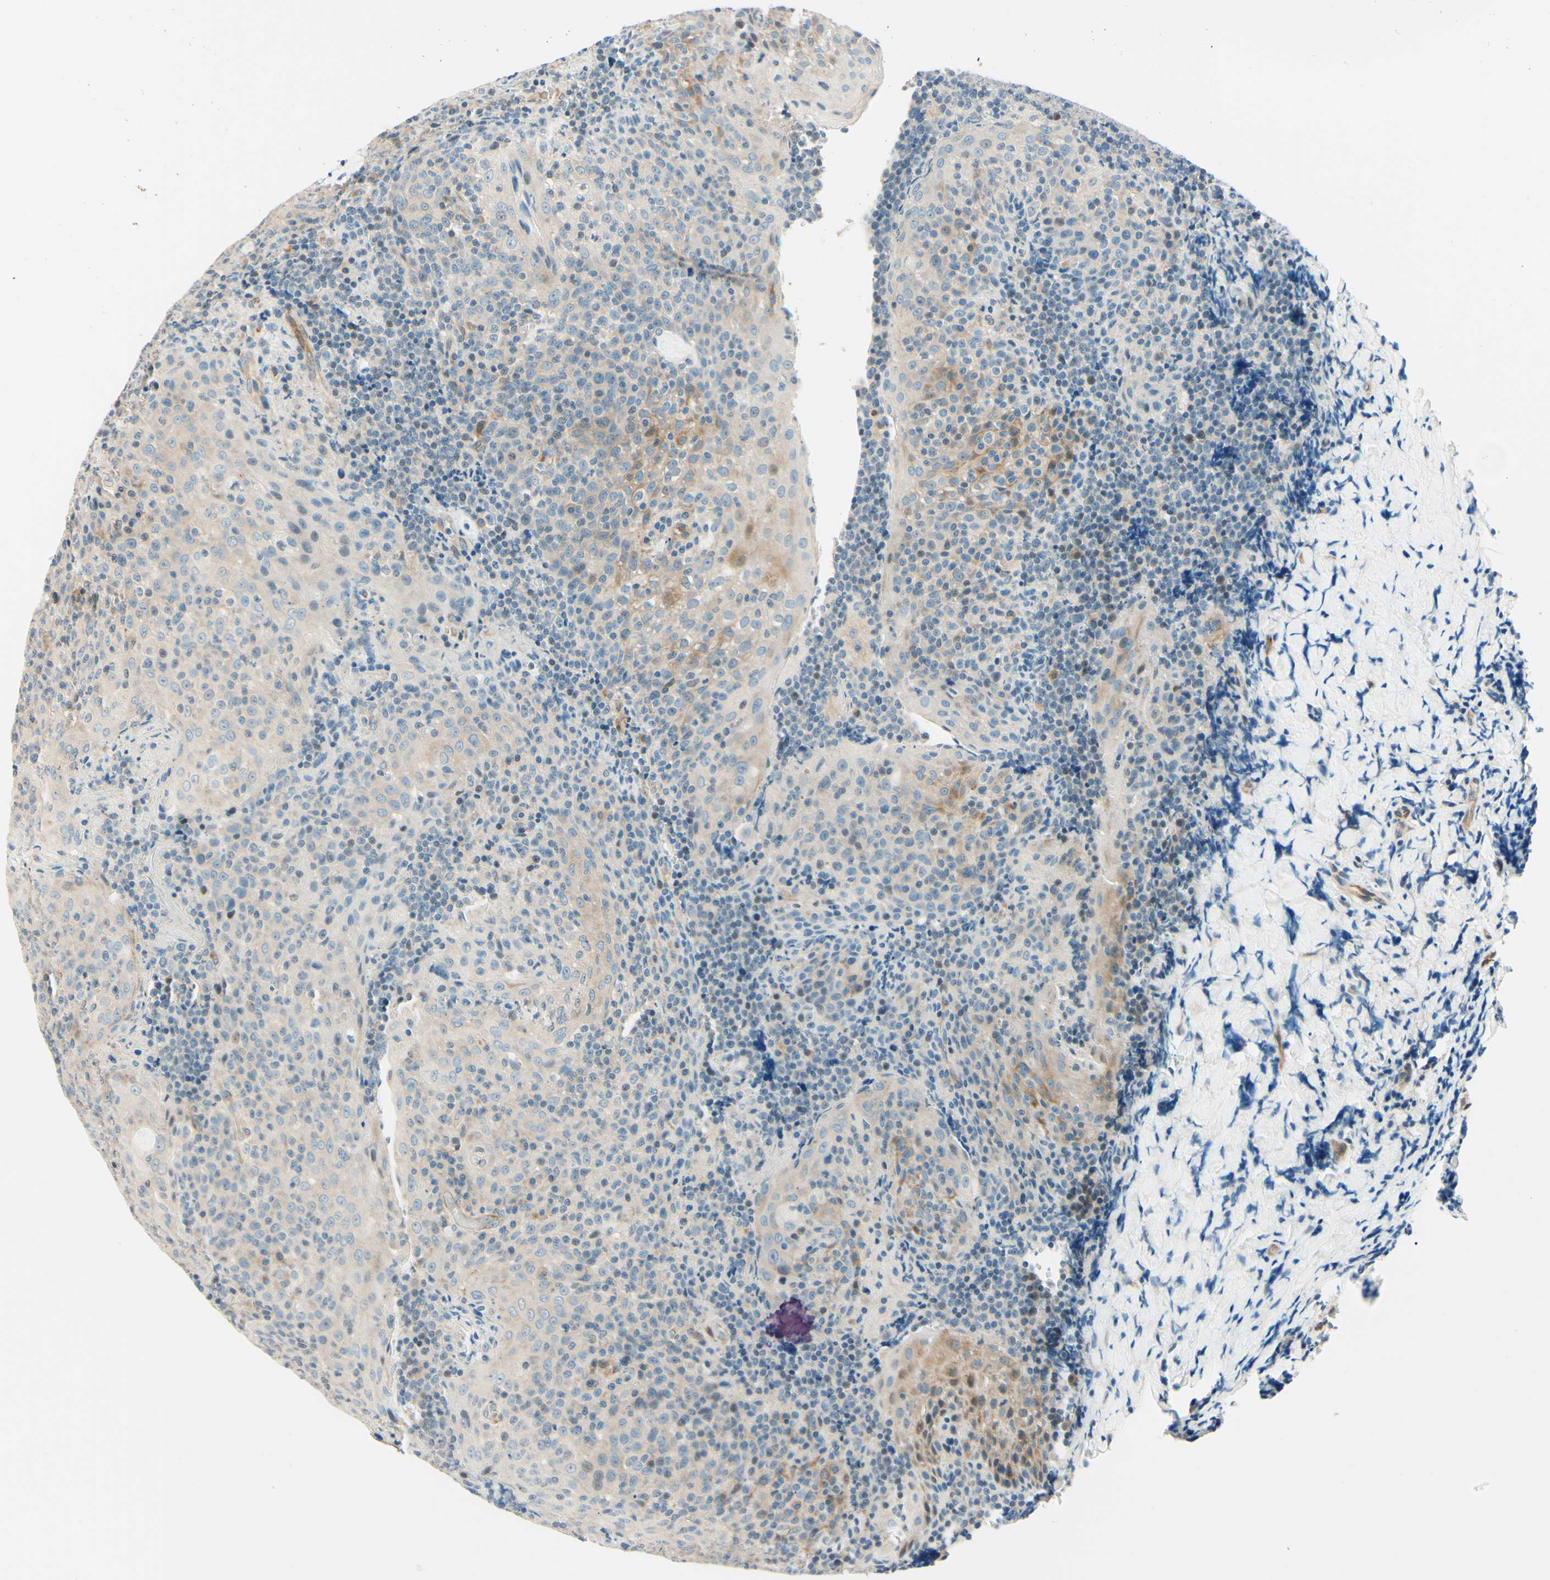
{"staining": {"intensity": "negative", "quantity": "none", "location": "none"}, "tissue": "tonsil", "cell_type": "Germinal center cells", "image_type": "normal", "snomed": [{"axis": "morphology", "description": "Normal tissue, NOS"}, {"axis": "topography", "description": "Tonsil"}], "caption": "High power microscopy photomicrograph of an immunohistochemistry (IHC) image of benign tonsil, revealing no significant positivity in germinal center cells. (Immunohistochemistry, brightfield microscopy, high magnification).", "gene": "TAOK2", "patient": {"sex": "male", "age": 17}}